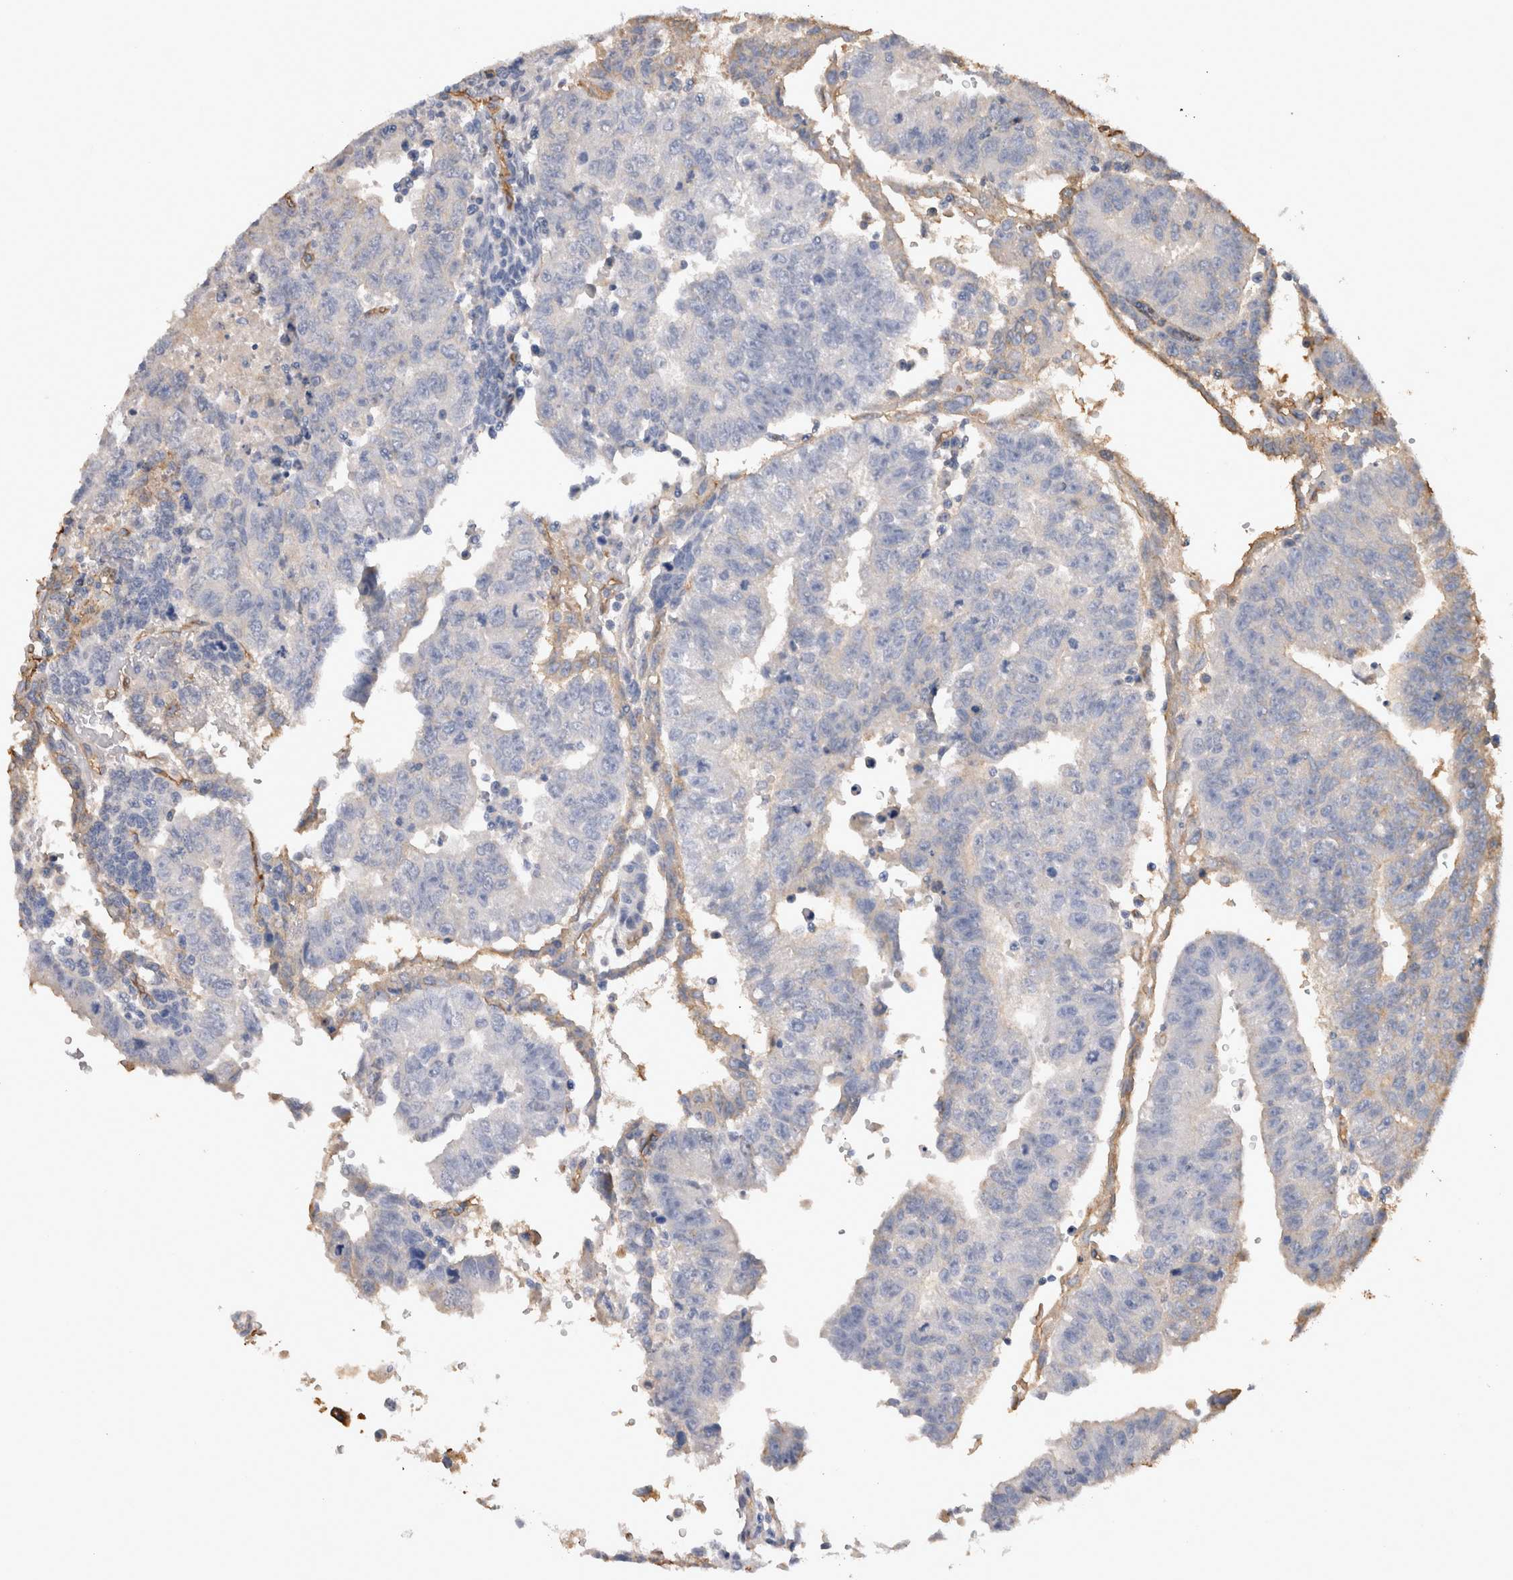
{"staining": {"intensity": "negative", "quantity": "none", "location": "none"}, "tissue": "testis cancer", "cell_type": "Tumor cells", "image_type": "cancer", "snomed": [{"axis": "morphology", "description": "Seminoma, NOS"}, {"axis": "morphology", "description": "Carcinoma, Embryonal, NOS"}, {"axis": "topography", "description": "Testis"}], "caption": "An IHC micrograph of testis embryonal carcinoma is shown. There is no staining in tumor cells of testis embryonal carcinoma.", "gene": "IL17RC", "patient": {"sex": "male", "age": 52}}